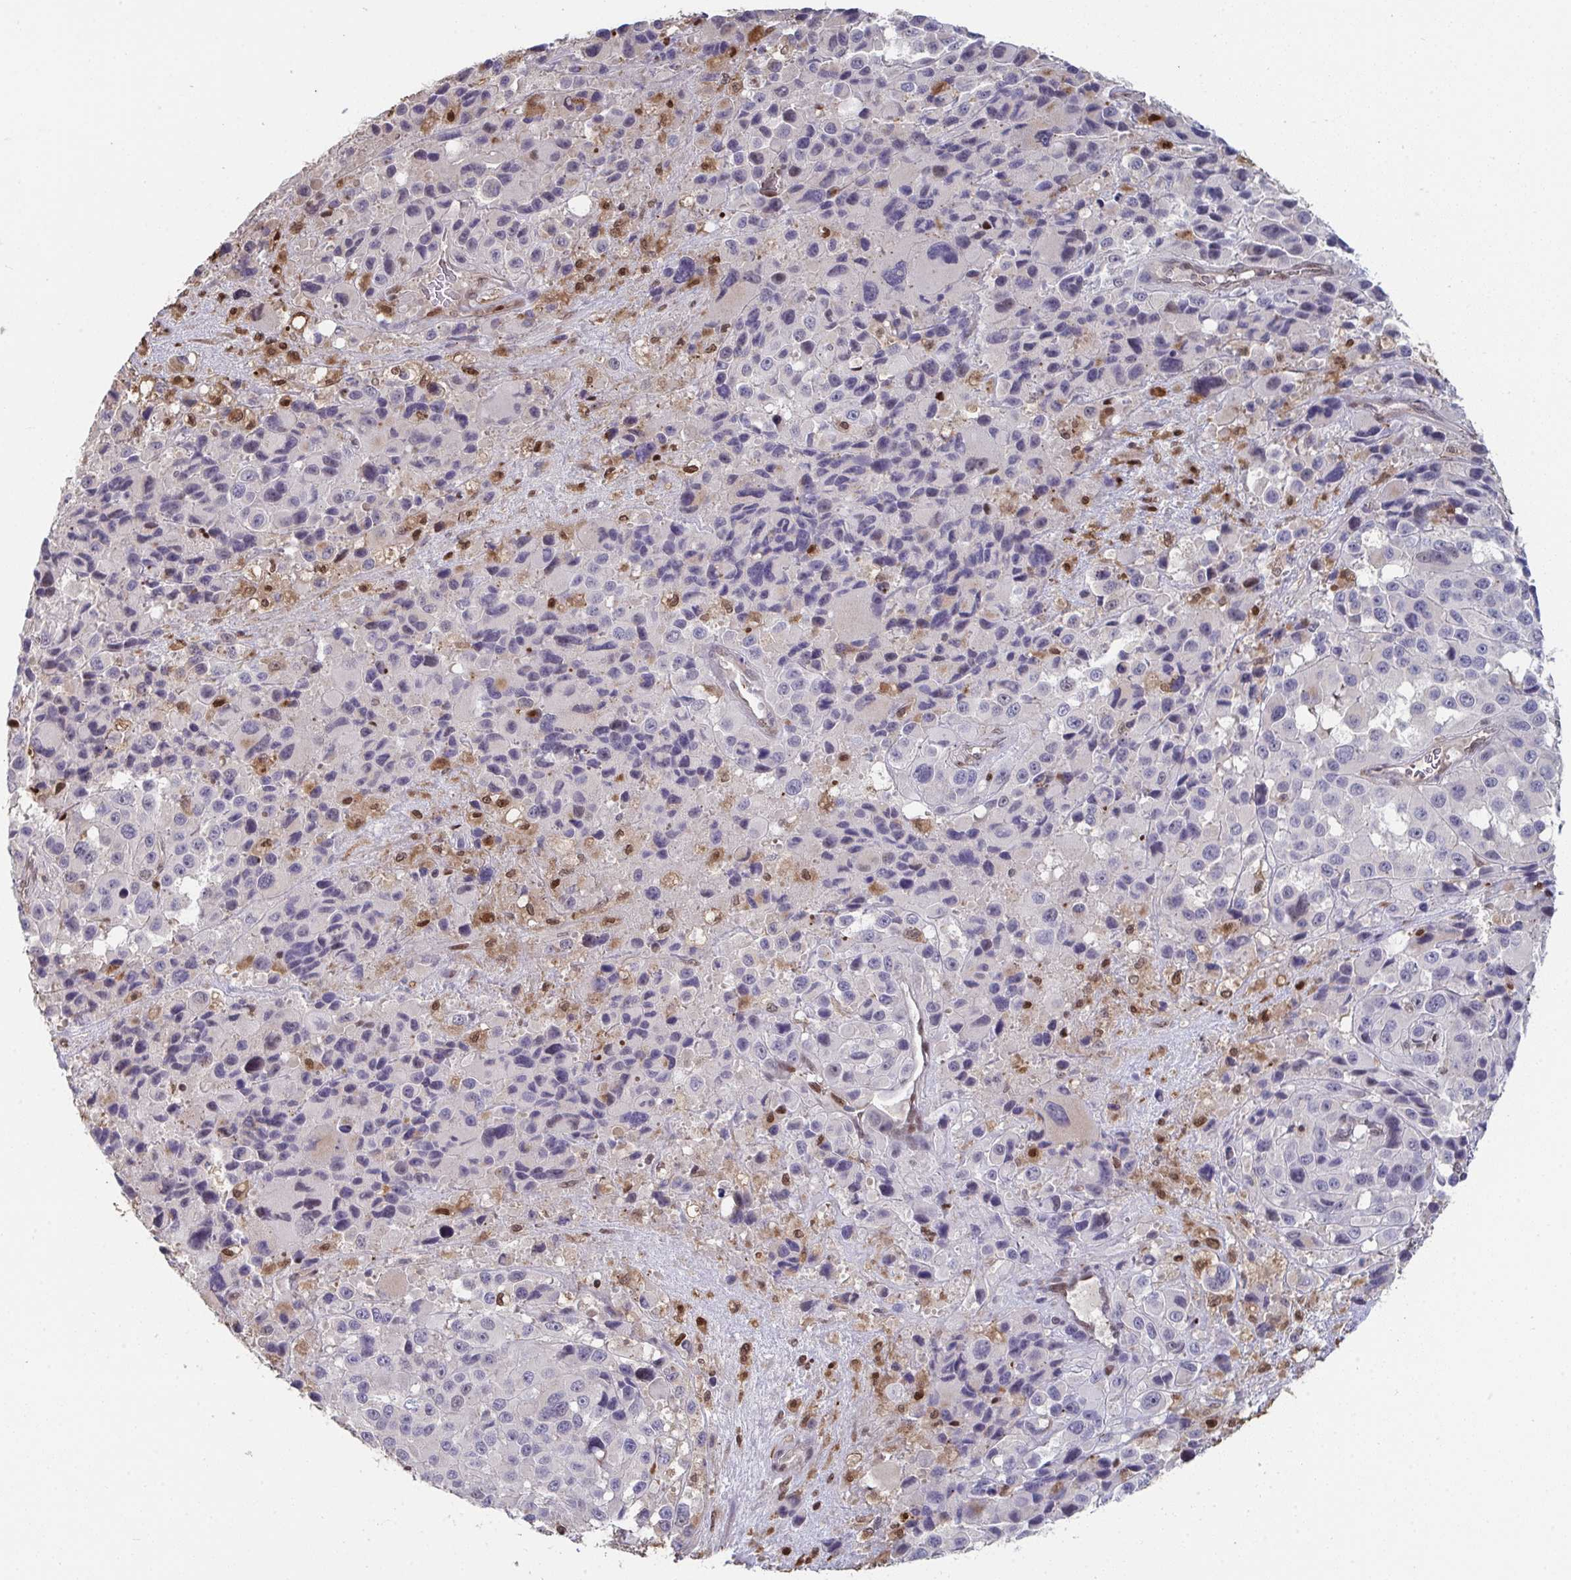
{"staining": {"intensity": "negative", "quantity": "none", "location": "none"}, "tissue": "melanoma", "cell_type": "Tumor cells", "image_type": "cancer", "snomed": [{"axis": "morphology", "description": "Malignant melanoma, Metastatic site"}, {"axis": "topography", "description": "Lymph node"}], "caption": "Immunohistochemical staining of human malignant melanoma (metastatic site) displays no significant positivity in tumor cells.", "gene": "ACD", "patient": {"sex": "female", "age": 65}}